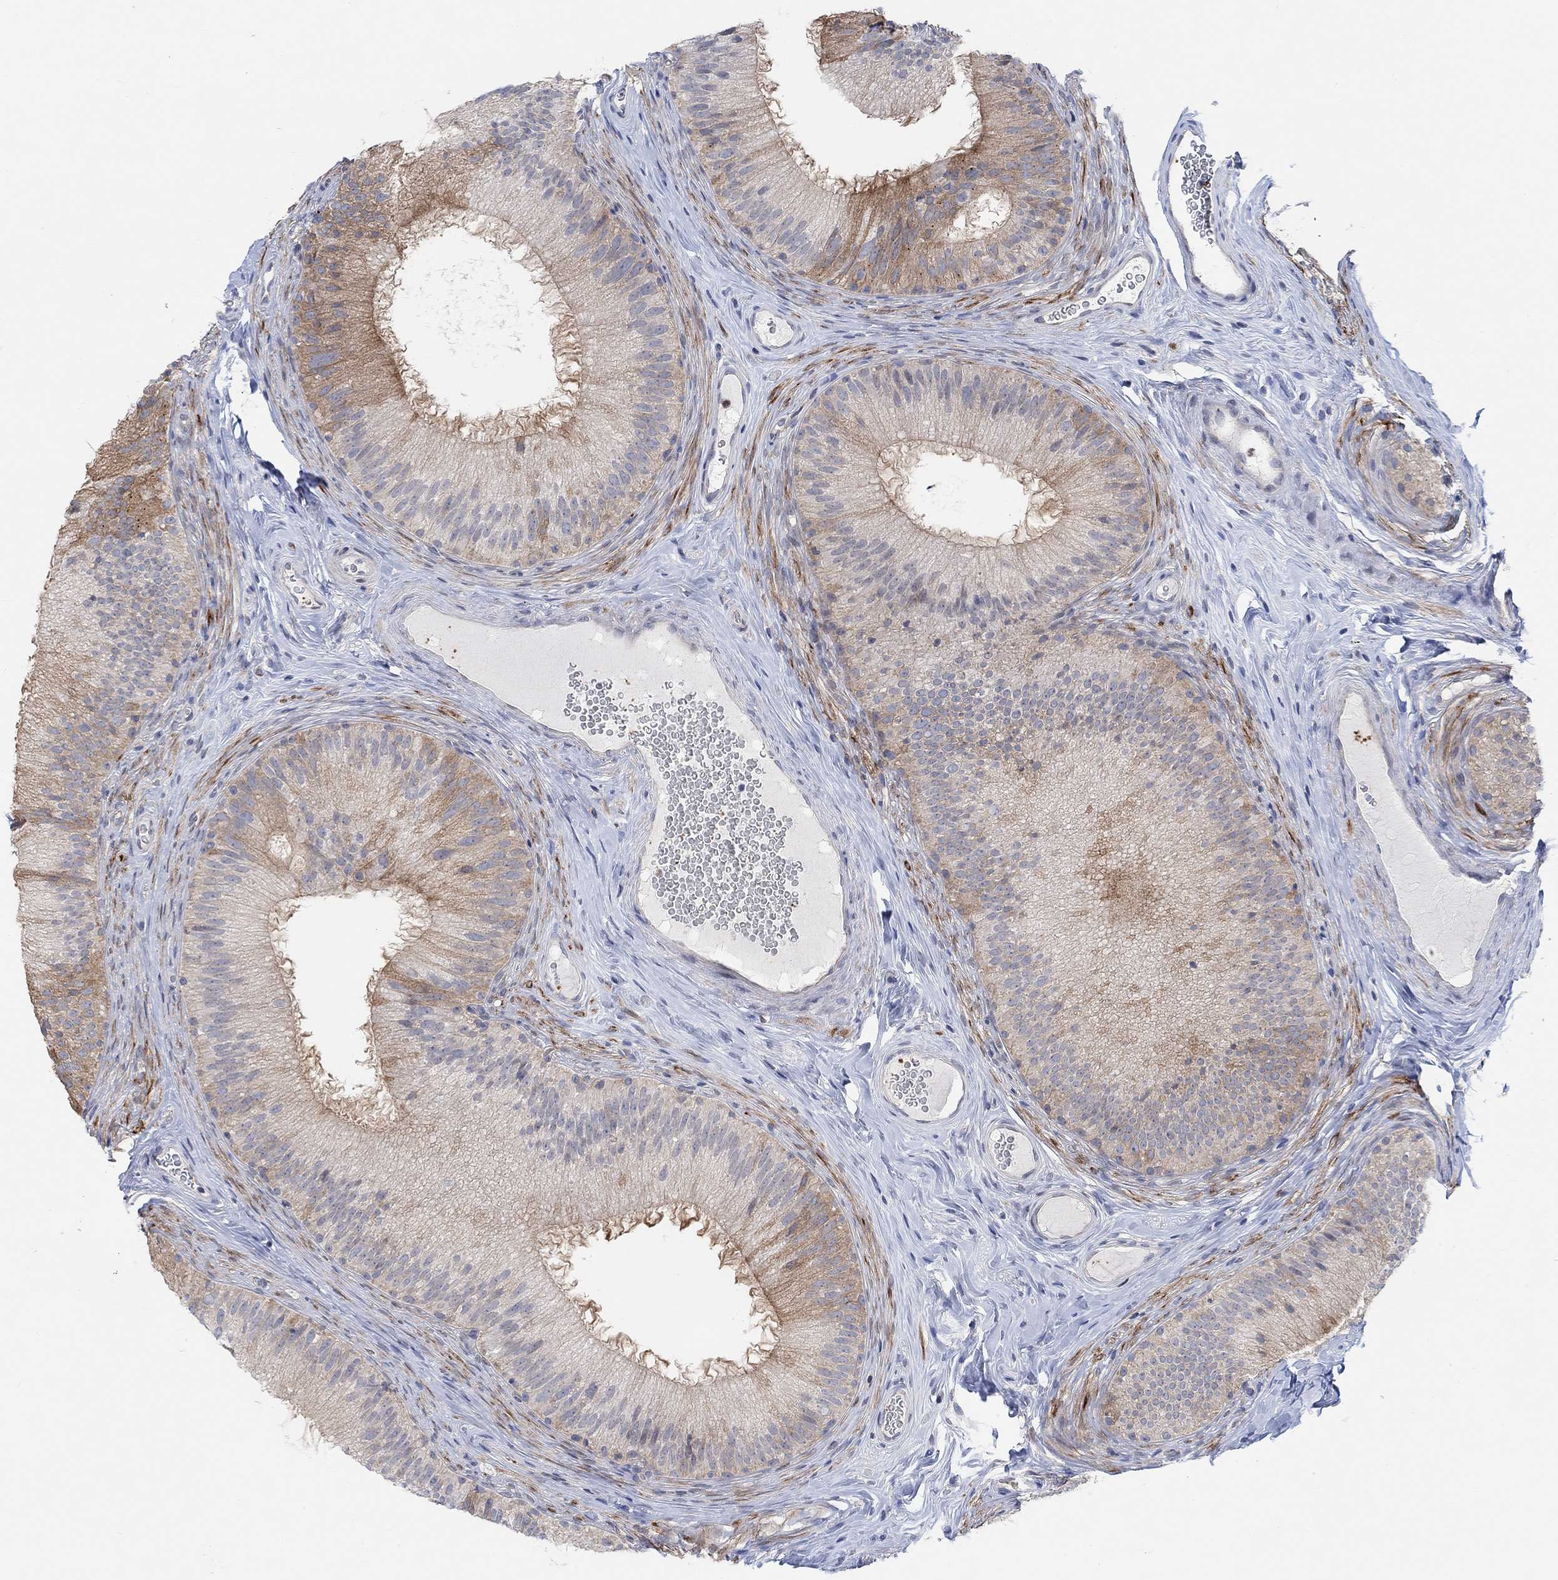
{"staining": {"intensity": "moderate", "quantity": "25%-75%", "location": "cytoplasmic/membranous"}, "tissue": "epididymis", "cell_type": "Glandular cells", "image_type": "normal", "snomed": [{"axis": "morphology", "description": "Normal tissue, NOS"}, {"axis": "topography", "description": "Epididymis"}], "caption": "DAB (3,3'-diaminobenzidine) immunohistochemical staining of benign human epididymis displays moderate cytoplasmic/membranous protein positivity in approximately 25%-75% of glandular cells. The staining was performed using DAB, with brown indicating positive protein expression. Nuclei are stained blue with hematoxylin.", "gene": "PMFBP1", "patient": {"sex": "male", "age": 32}}